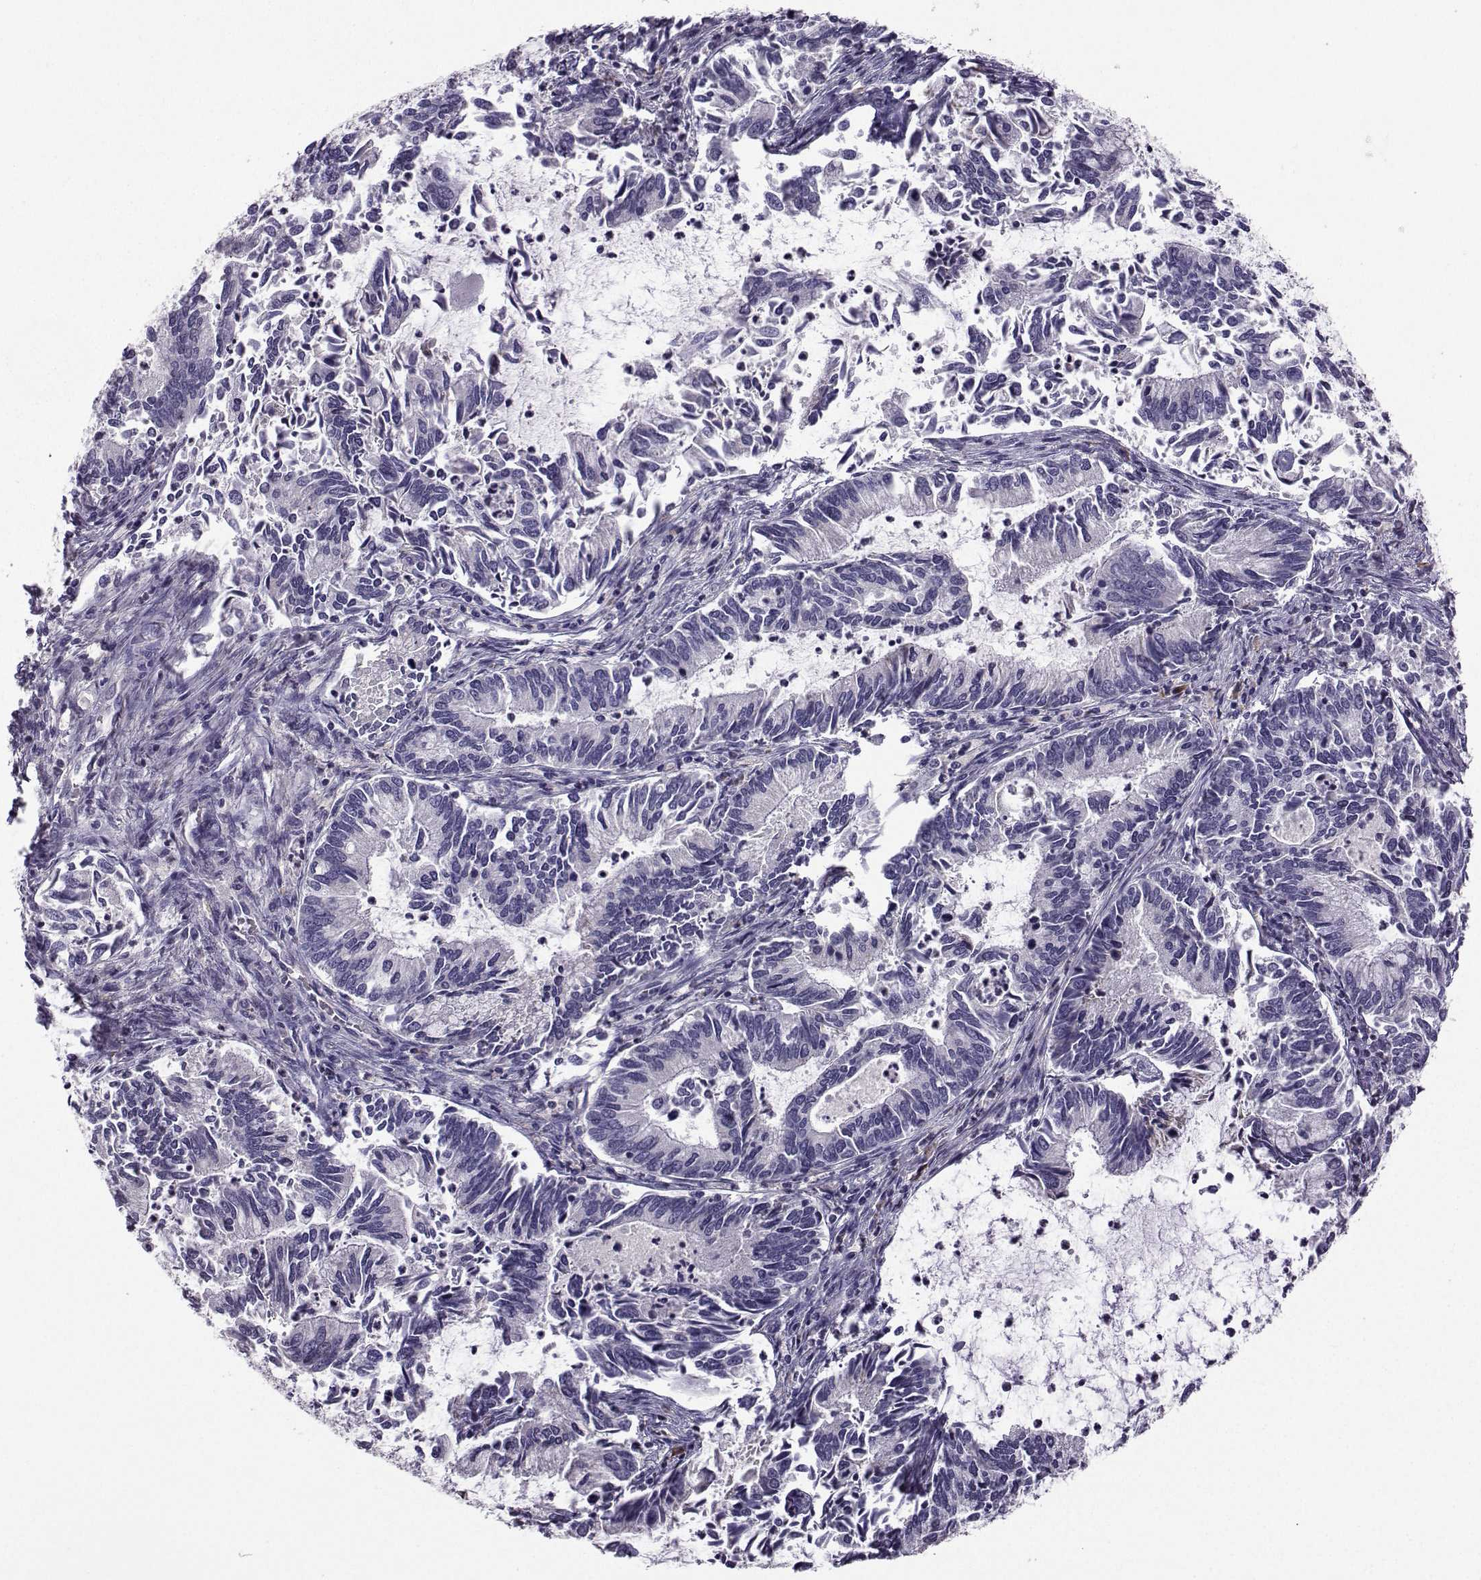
{"staining": {"intensity": "negative", "quantity": "none", "location": "none"}, "tissue": "cervical cancer", "cell_type": "Tumor cells", "image_type": "cancer", "snomed": [{"axis": "morphology", "description": "Adenocarcinoma, NOS"}, {"axis": "topography", "description": "Cervix"}], "caption": "IHC of human adenocarcinoma (cervical) exhibits no expression in tumor cells. The staining was performed using DAB to visualize the protein expression in brown, while the nuclei were stained in blue with hematoxylin (Magnification: 20x).", "gene": "FCAMR", "patient": {"sex": "female", "age": 42}}